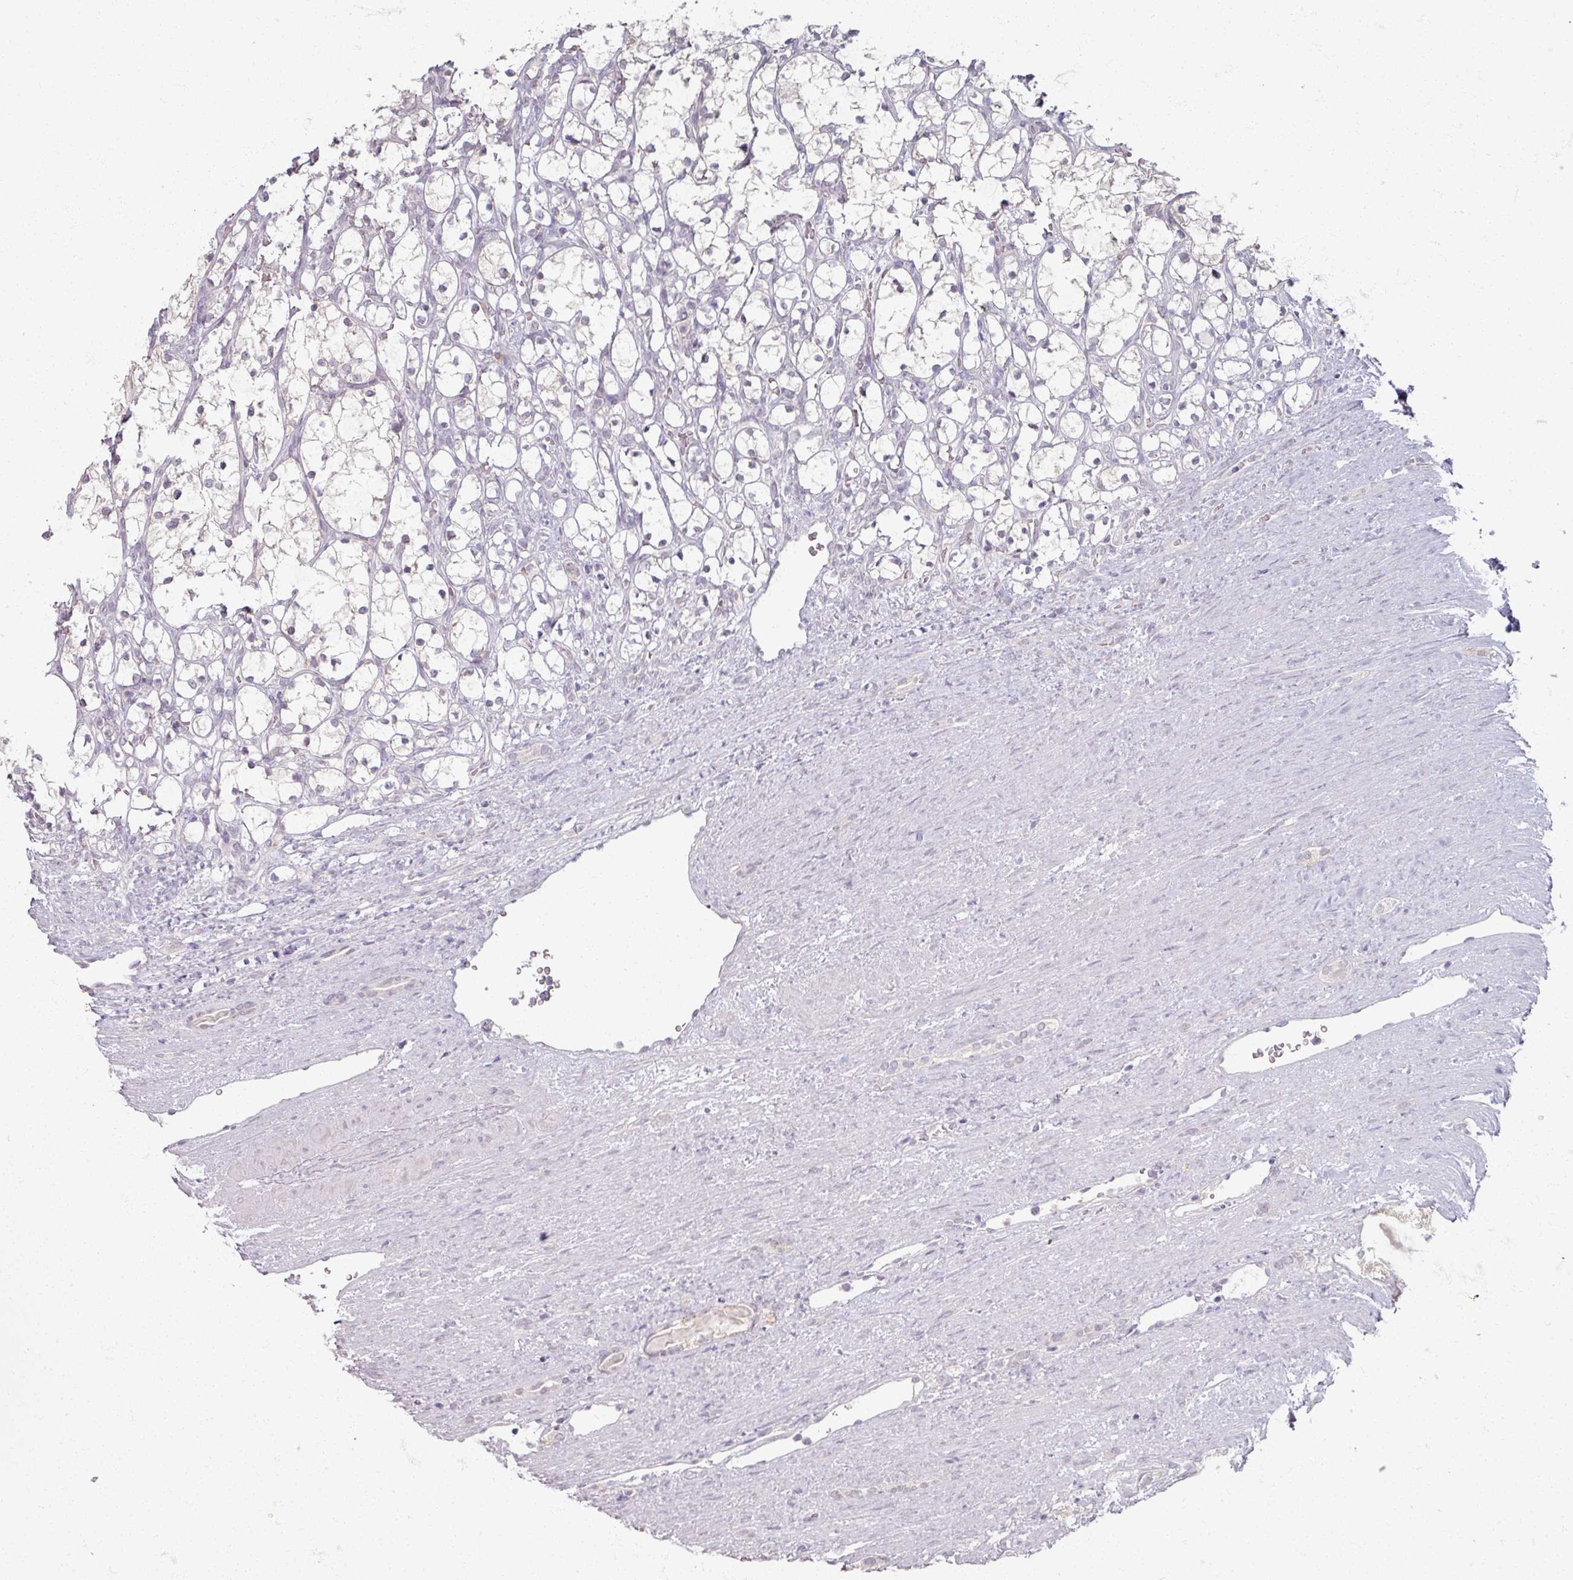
{"staining": {"intensity": "negative", "quantity": "none", "location": "none"}, "tissue": "renal cancer", "cell_type": "Tumor cells", "image_type": "cancer", "snomed": [{"axis": "morphology", "description": "Adenocarcinoma, NOS"}, {"axis": "topography", "description": "Kidney"}], "caption": "DAB immunohistochemical staining of human renal cancer shows no significant staining in tumor cells.", "gene": "SOX11", "patient": {"sex": "female", "age": 69}}